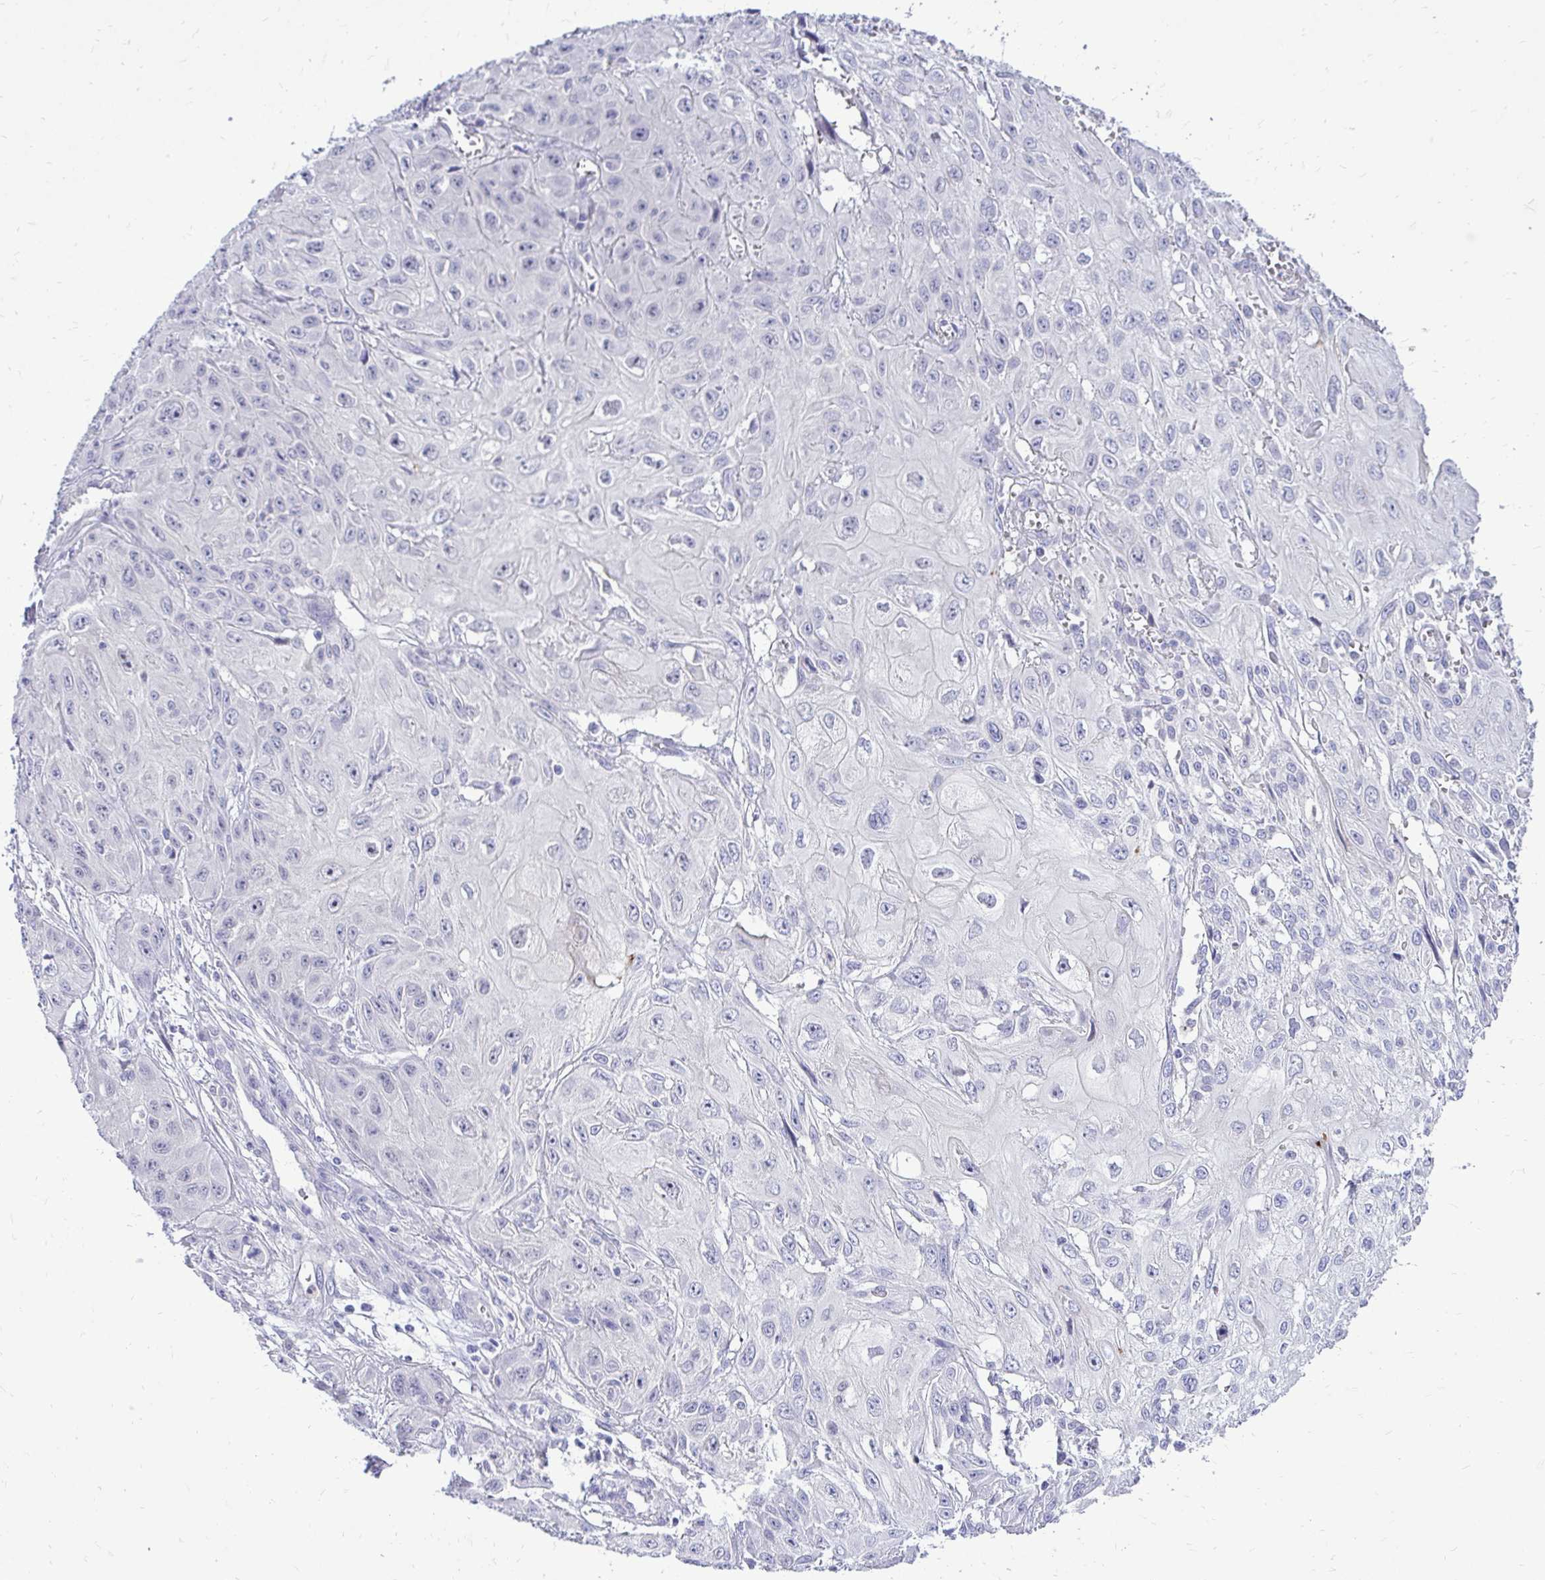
{"staining": {"intensity": "negative", "quantity": "none", "location": "none"}, "tissue": "skin cancer", "cell_type": "Tumor cells", "image_type": "cancer", "snomed": [{"axis": "morphology", "description": "Squamous cell carcinoma, NOS"}, {"axis": "topography", "description": "Skin"}, {"axis": "topography", "description": "Vulva"}], "caption": "This is an immunohistochemistry image of human squamous cell carcinoma (skin). There is no staining in tumor cells.", "gene": "ZSWIM9", "patient": {"sex": "female", "age": 71}}